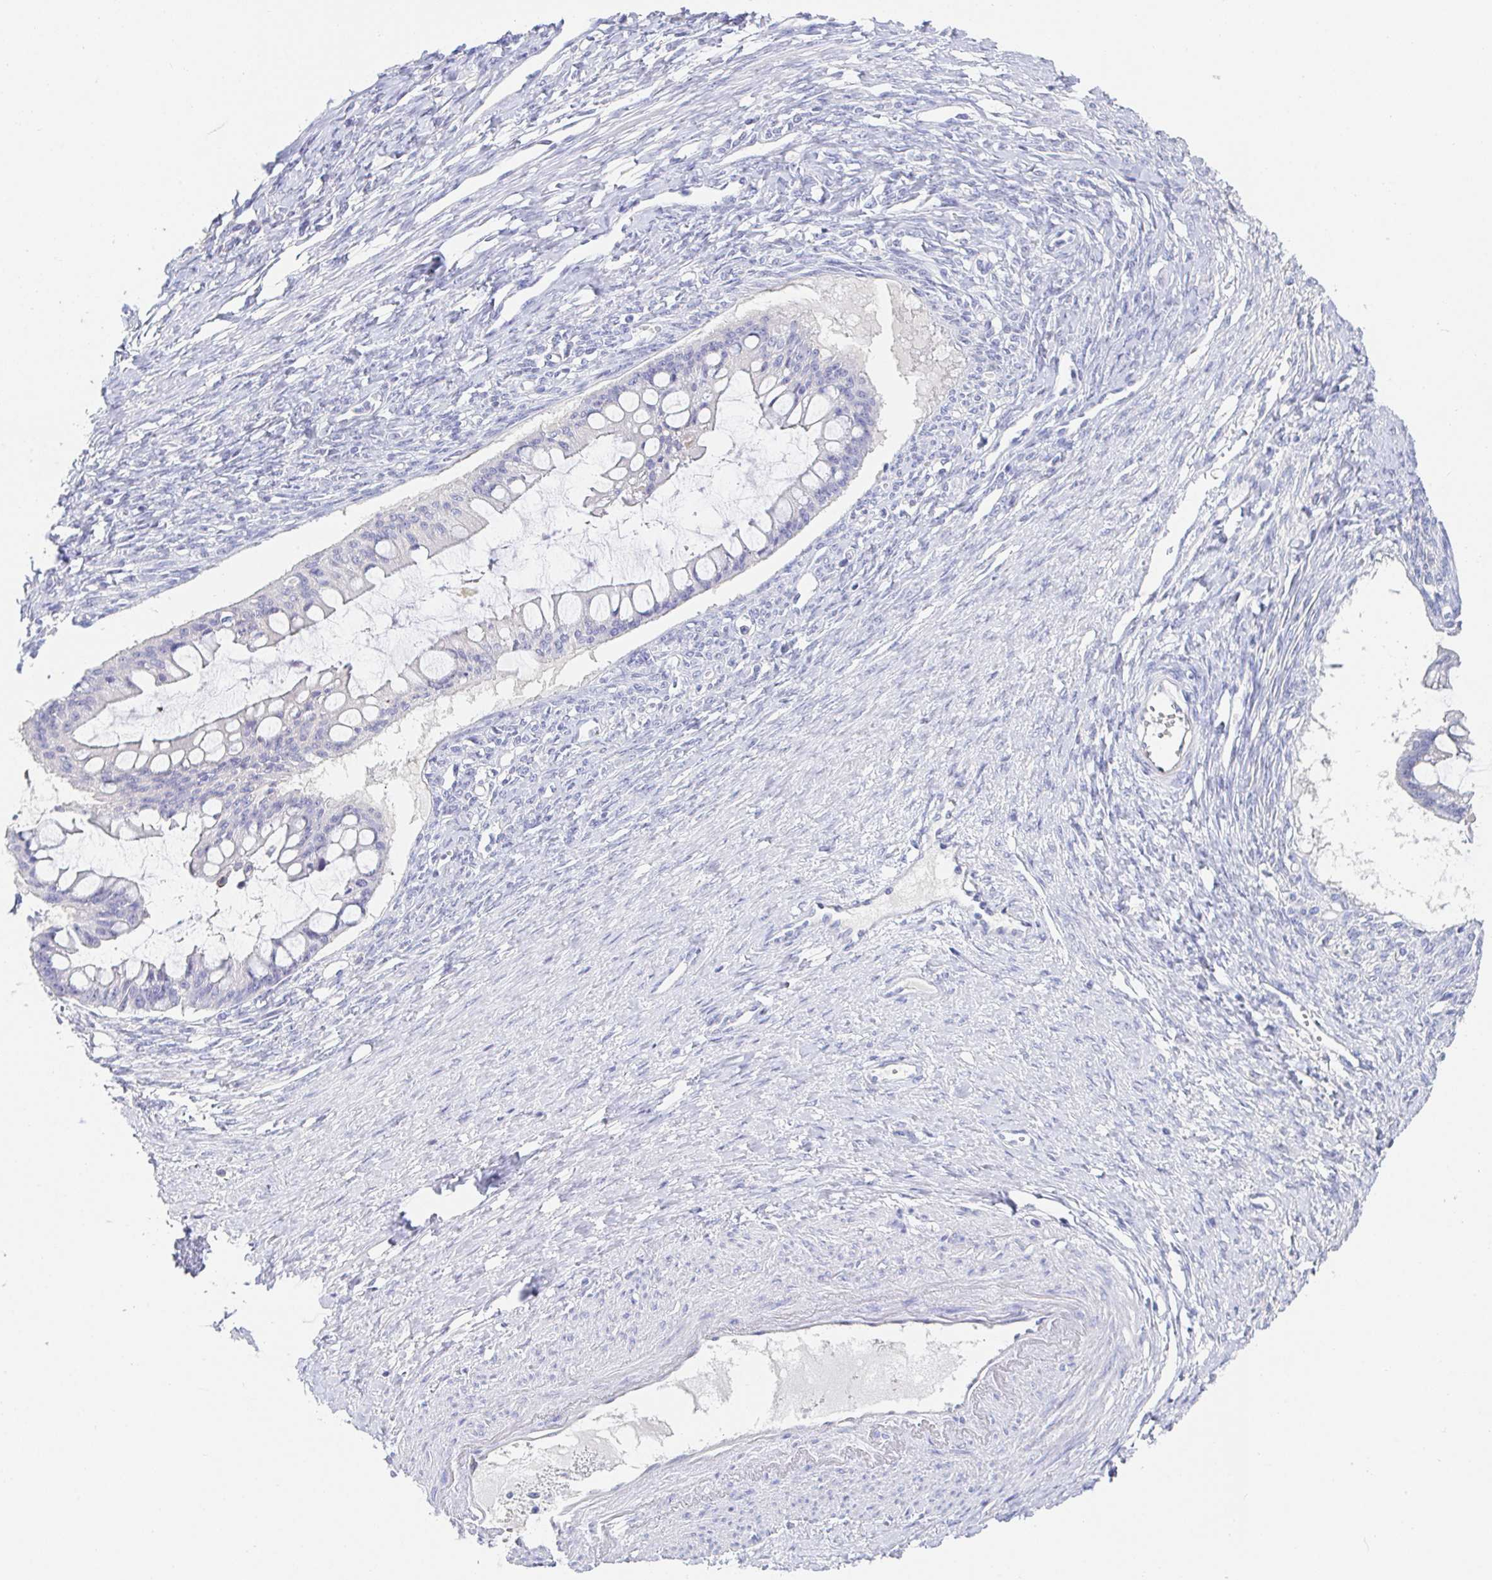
{"staining": {"intensity": "negative", "quantity": "none", "location": "none"}, "tissue": "ovarian cancer", "cell_type": "Tumor cells", "image_type": "cancer", "snomed": [{"axis": "morphology", "description": "Cystadenocarcinoma, mucinous, NOS"}, {"axis": "topography", "description": "Ovary"}], "caption": "Tumor cells show no significant protein expression in mucinous cystadenocarcinoma (ovarian).", "gene": "PDE6B", "patient": {"sex": "female", "age": 73}}